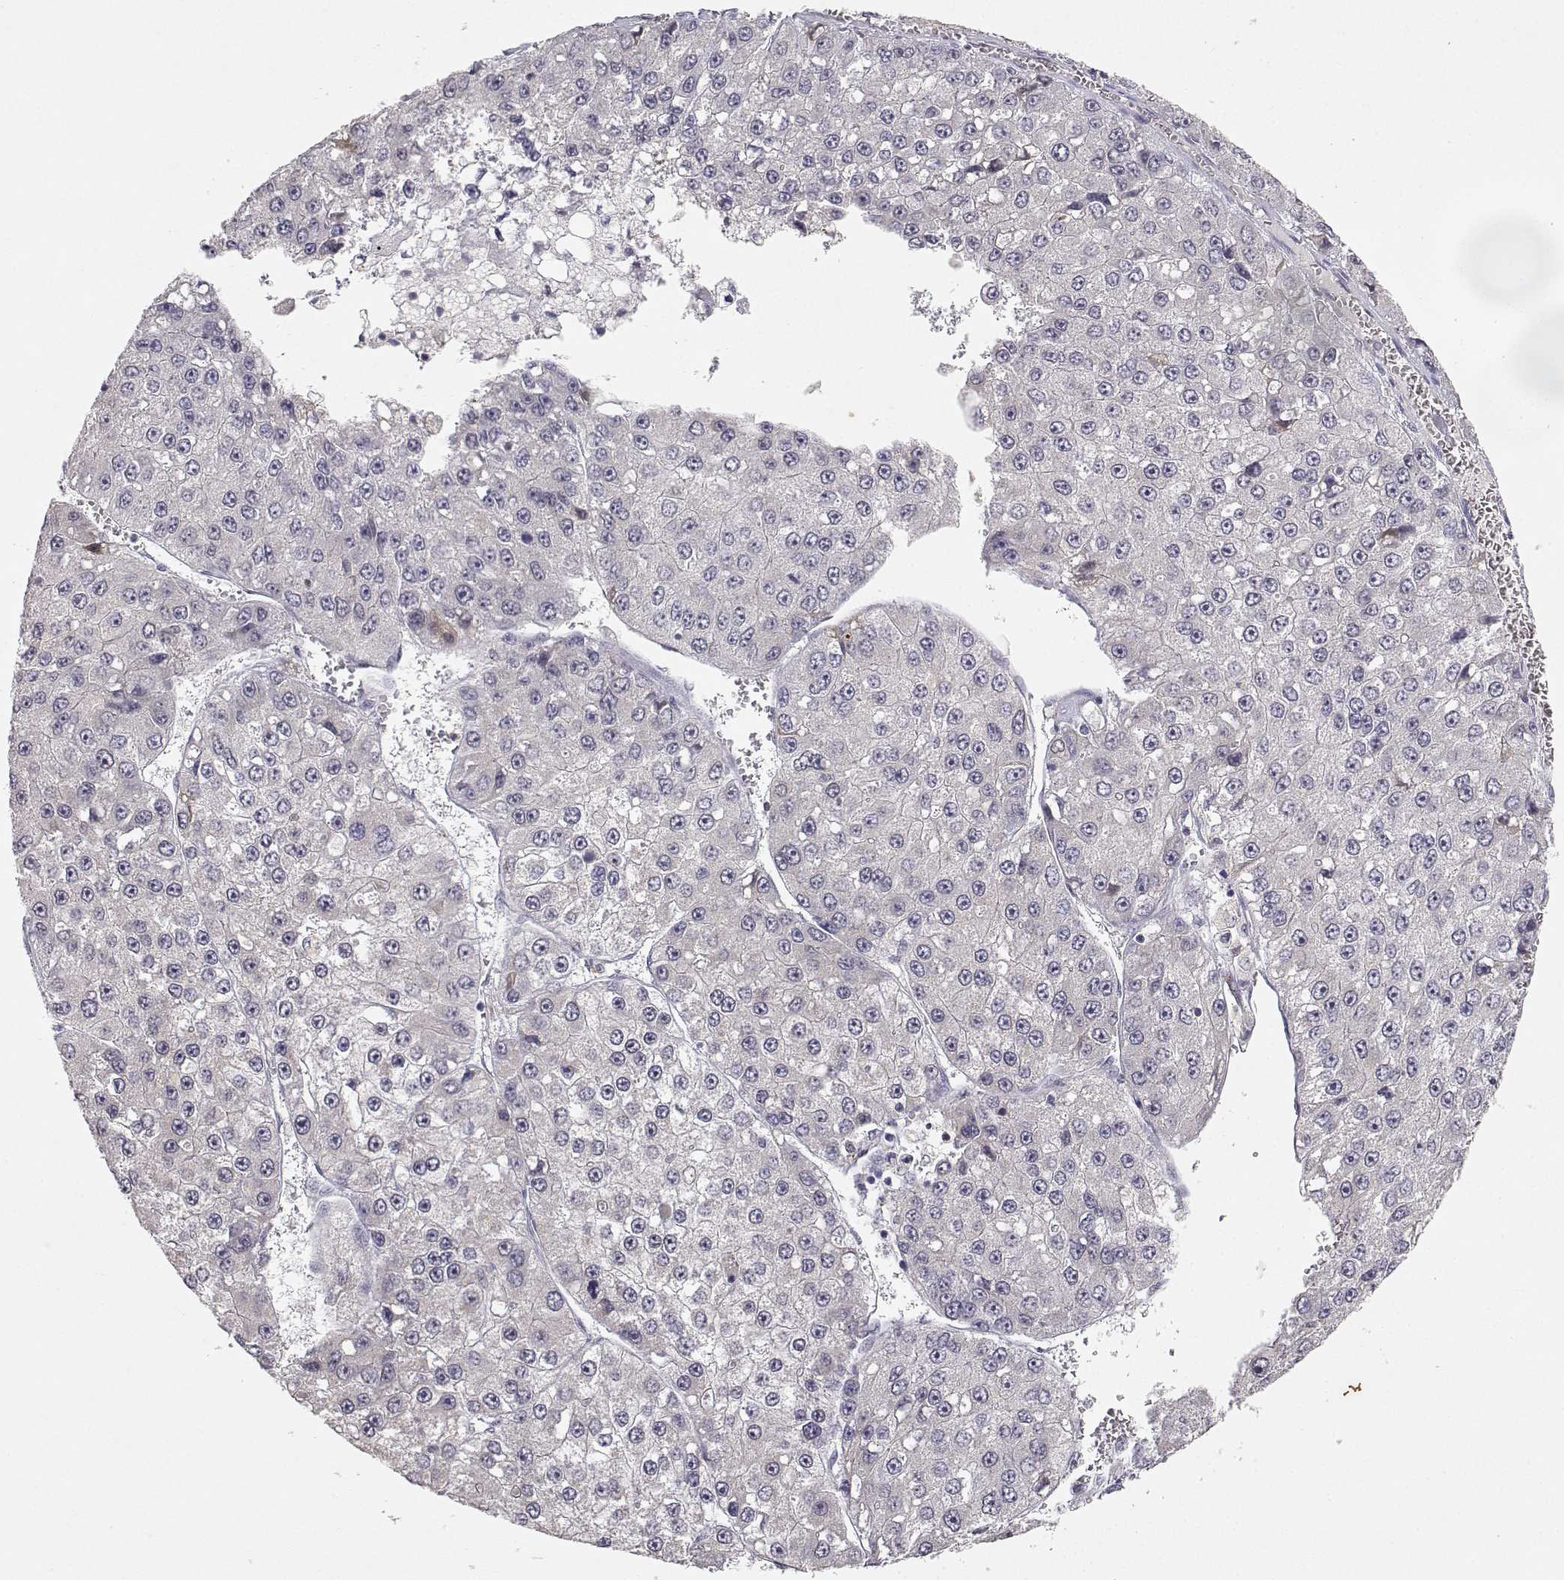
{"staining": {"intensity": "negative", "quantity": "none", "location": "none"}, "tissue": "liver cancer", "cell_type": "Tumor cells", "image_type": "cancer", "snomed": [{"axis": "morphology", "description": "Carcinoma, Hepatocellular, NOS"}, {"axis": "topography", "description": "Liver"}], "caption": "Immunohistochemistry (IHC) photomicrograph of liver cancer (hepatocellular carcinoma) stained for a protein (brown), which exhibits no staining in tumor cells.", "gene": "RAD51", "patient": {"sex": "female", "age": 73}}